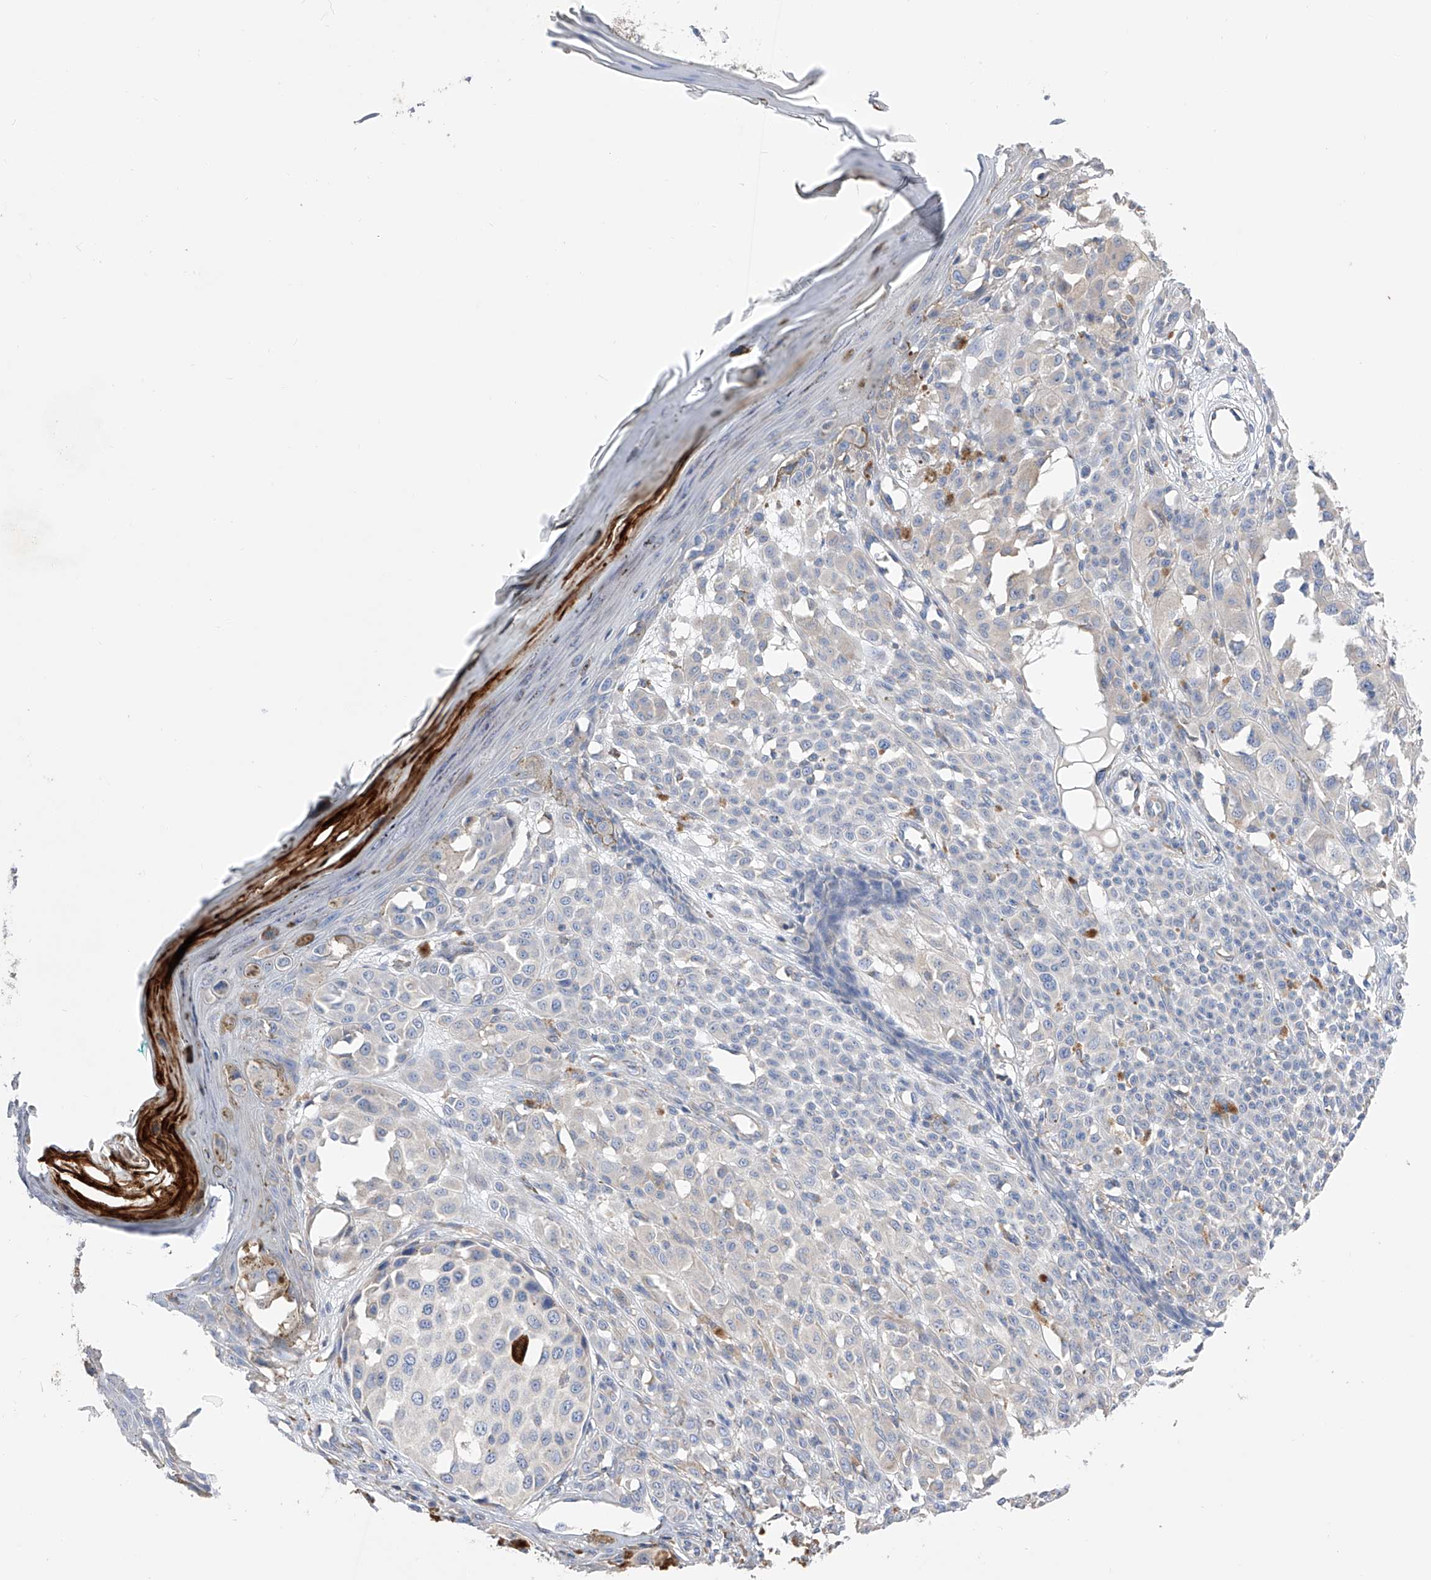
{"staining": {"intensity": "negative", "quantity": "none", "location": "none"}, "tissue": "melanoma", "cell_type": "Tumor cells", "image_type": "cancer", "snomed": [{"axis": "morphology", "description": "Malignant melanoma, NOS"}, {"axis": "topography", "description": "Skin of leg"}], "caption": "High power microscopy histopathology image of an immunohistochemistry micrograph of malignant melanoma, revealing no significant staining in tumor cells.", "gene": "NFATC4", "patient": {"sex": "female", "age": 72}}